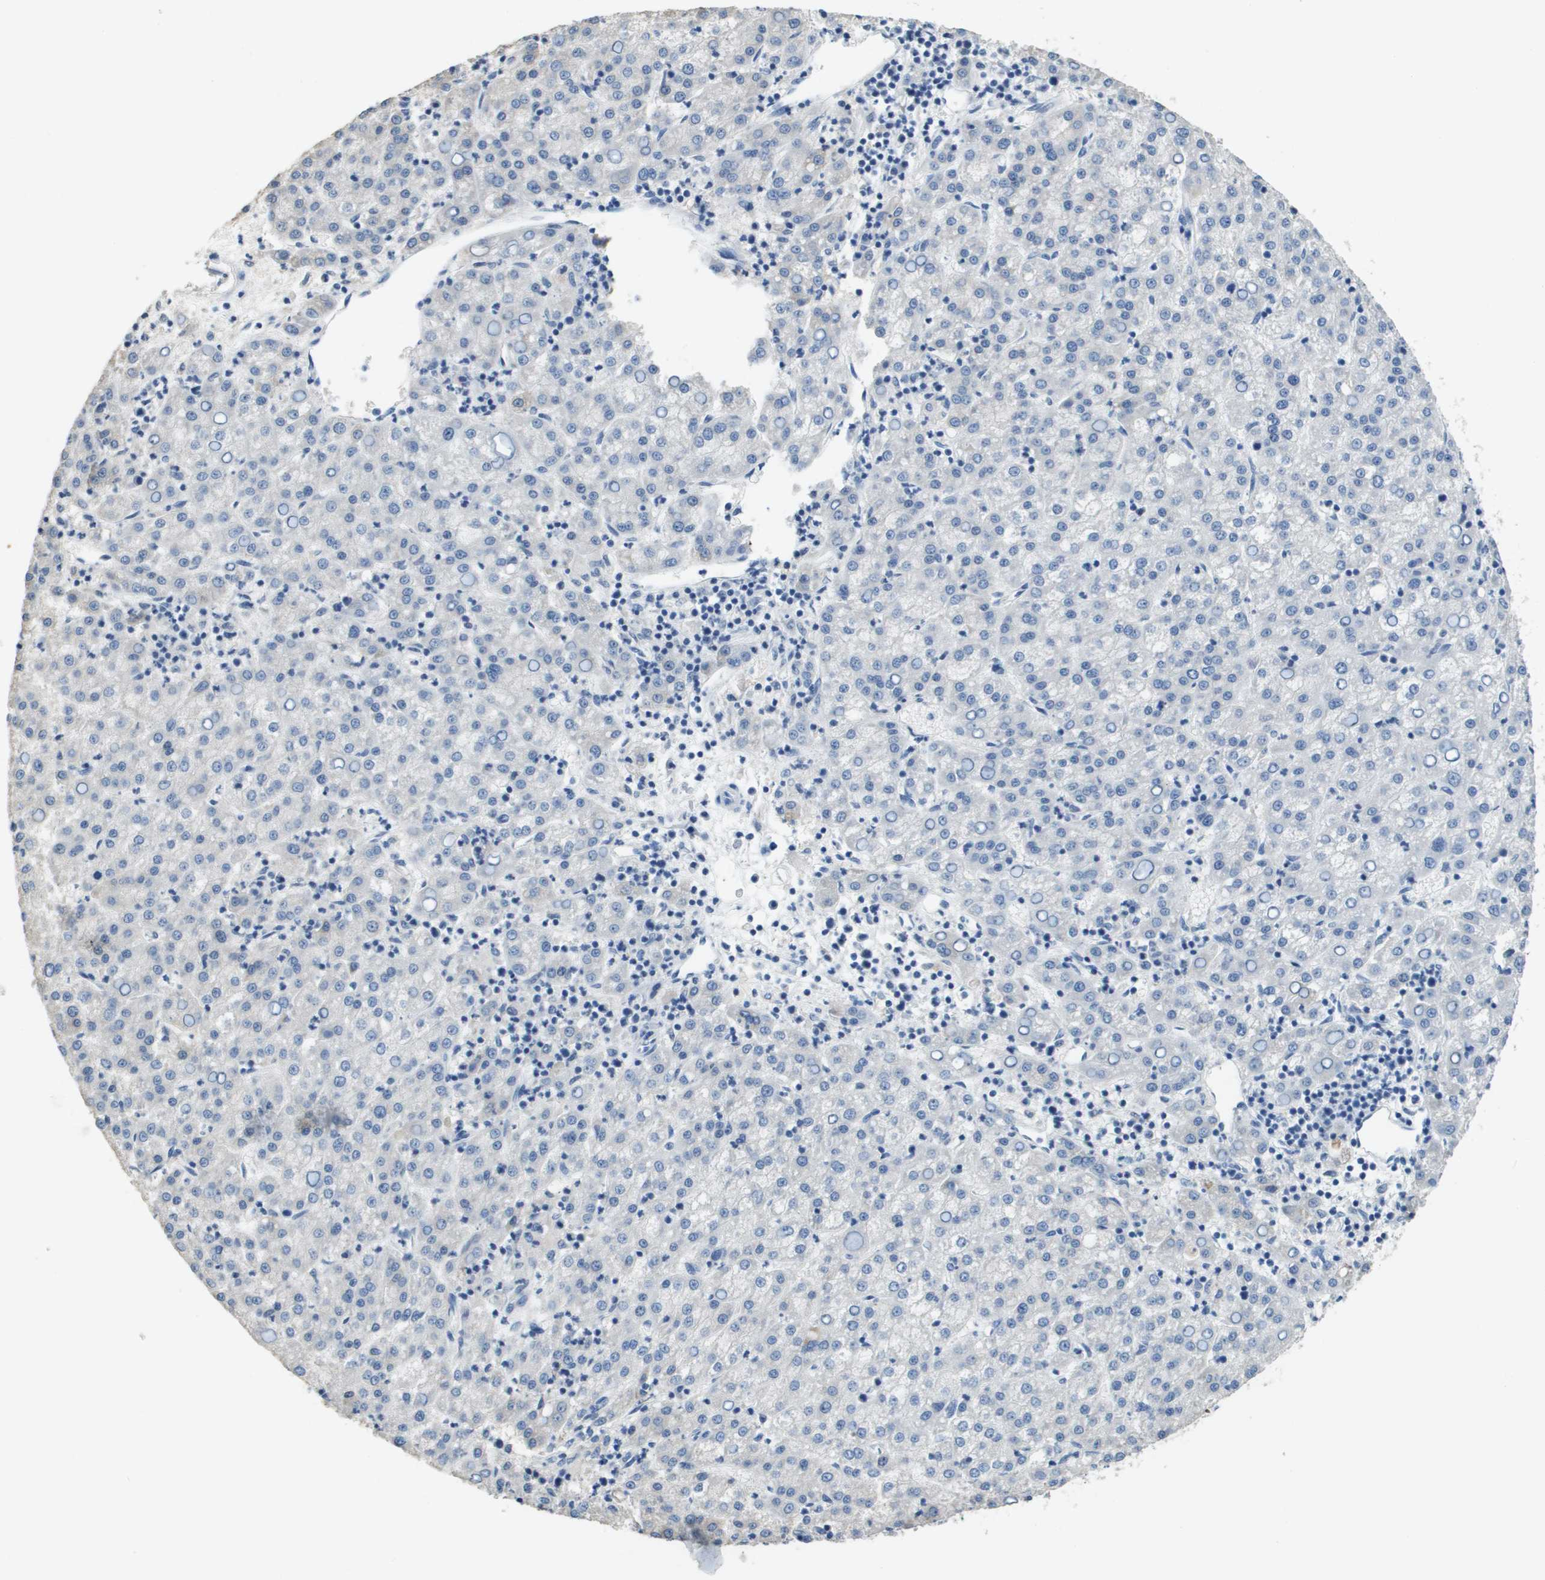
{"staining": {"intensity": "negative", "quantity": "none", "location": "none"}, "tissue": "liver cancer", "cell_type": "Tumor cells", "image_type": "cancer", "snomed": [{"axis": "morphology", "description": "Carcinoma, Hepatocellular, NOS"}, {"axis": "topography", "description": "Liver"}], "caption": "Immunohistochemistry (IHC) micrograph of human liver cancer stained for a protein (brown), which exhibits no expression in tumor cells.", "gene": "MT3", "patient": {"sex": "female", "age": 58}}